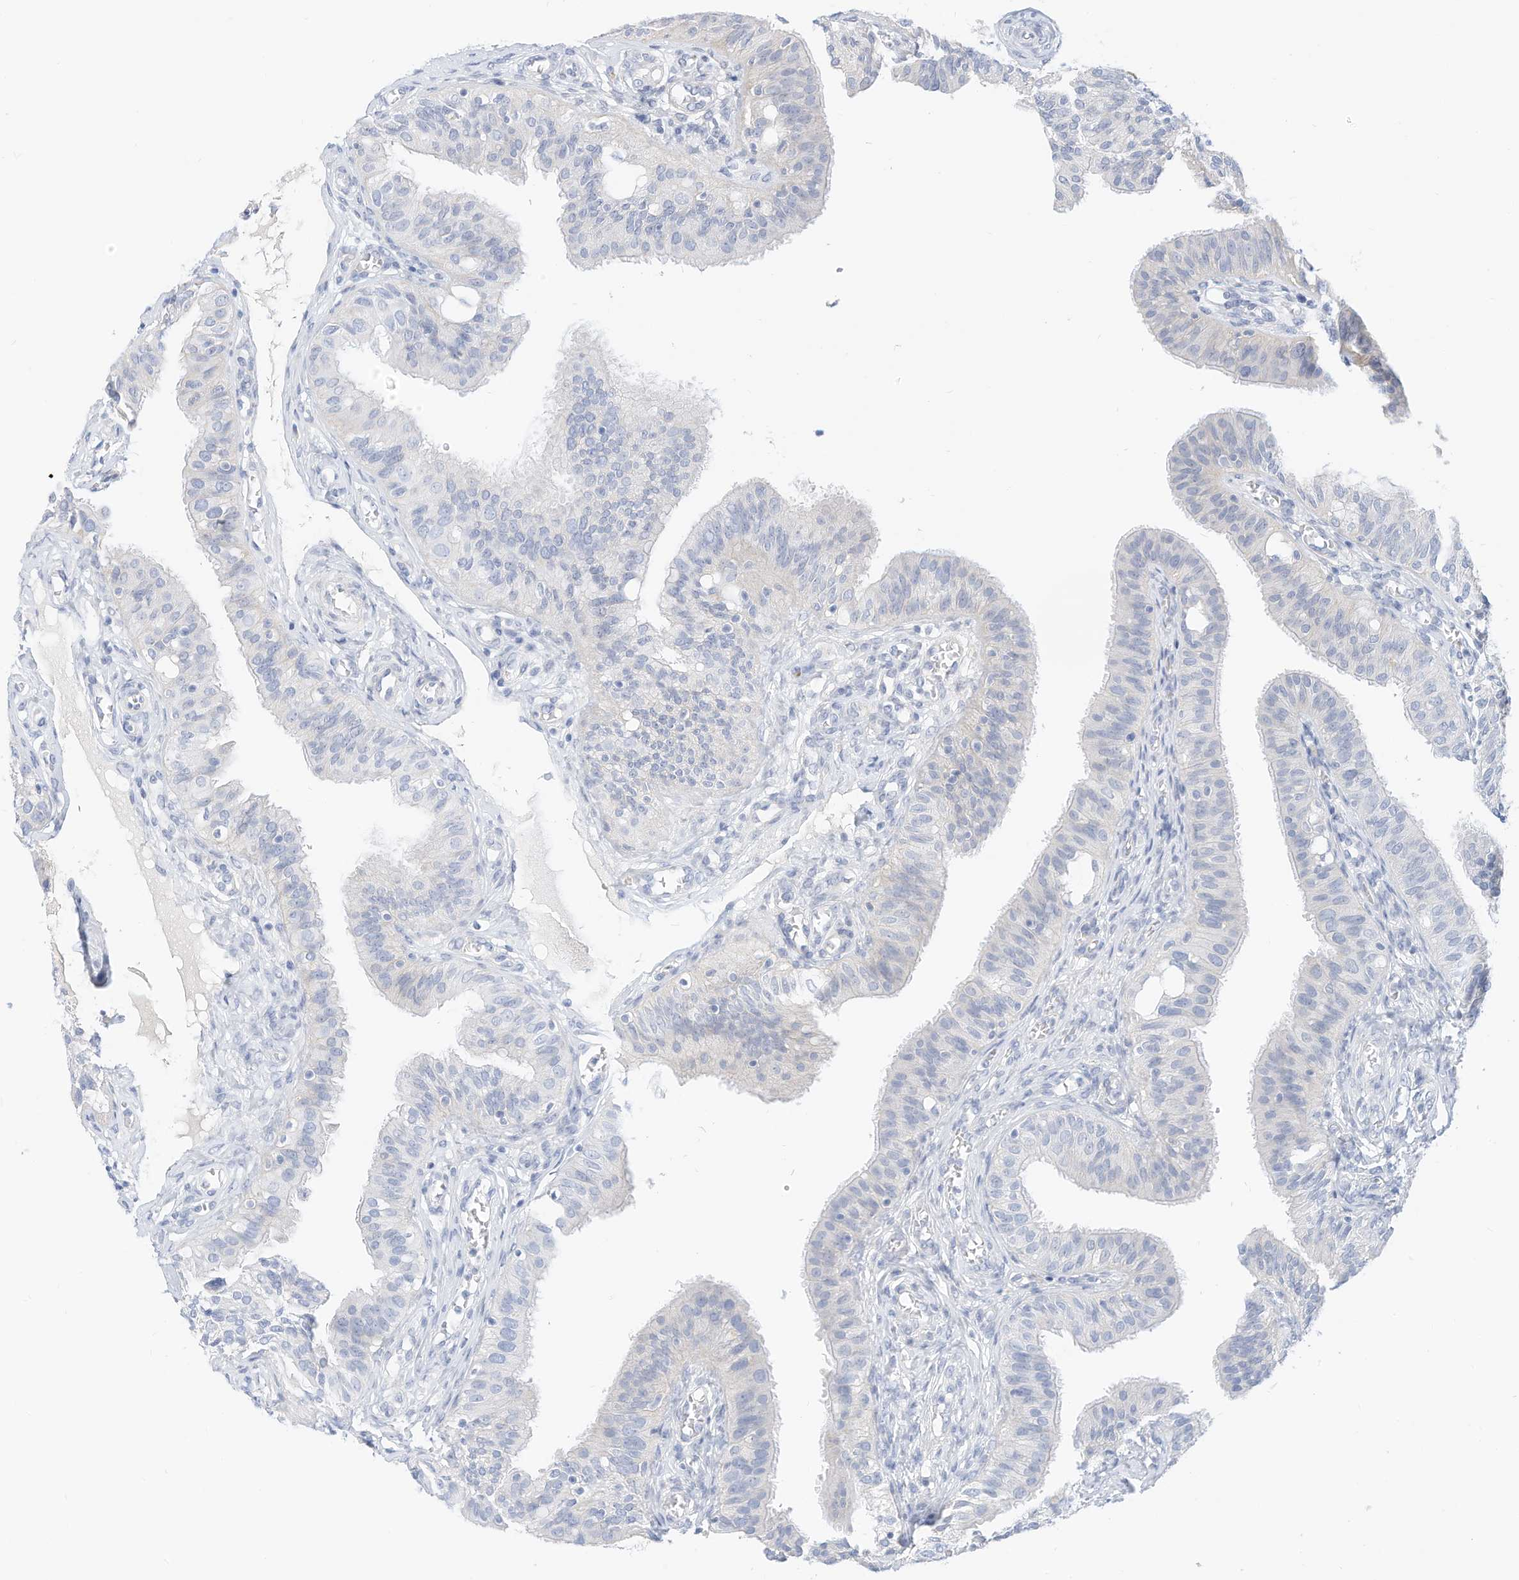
{"staining": {"intensity": "negative", "quantity": "none", "location": "none"}, "tissue": "fallopian tube", "cell_type": "Glandular cells", "image_type": "normal", "snomed": [{"axis": "morphology", "description": "Normal tissue, NOS"}, {"axis": "topography", "description": "Fallopian tube"}, {"axis": "topography", "description": "Ovary"}], "caption": "Immunohistochemistry (IHC) histopathology image of benign human fallopian tube stained for a protein (brown), which exhibits no staining in glandular cells.", "gene": "SPOCD1", "patient": {"sex": "female", "age": 42}}